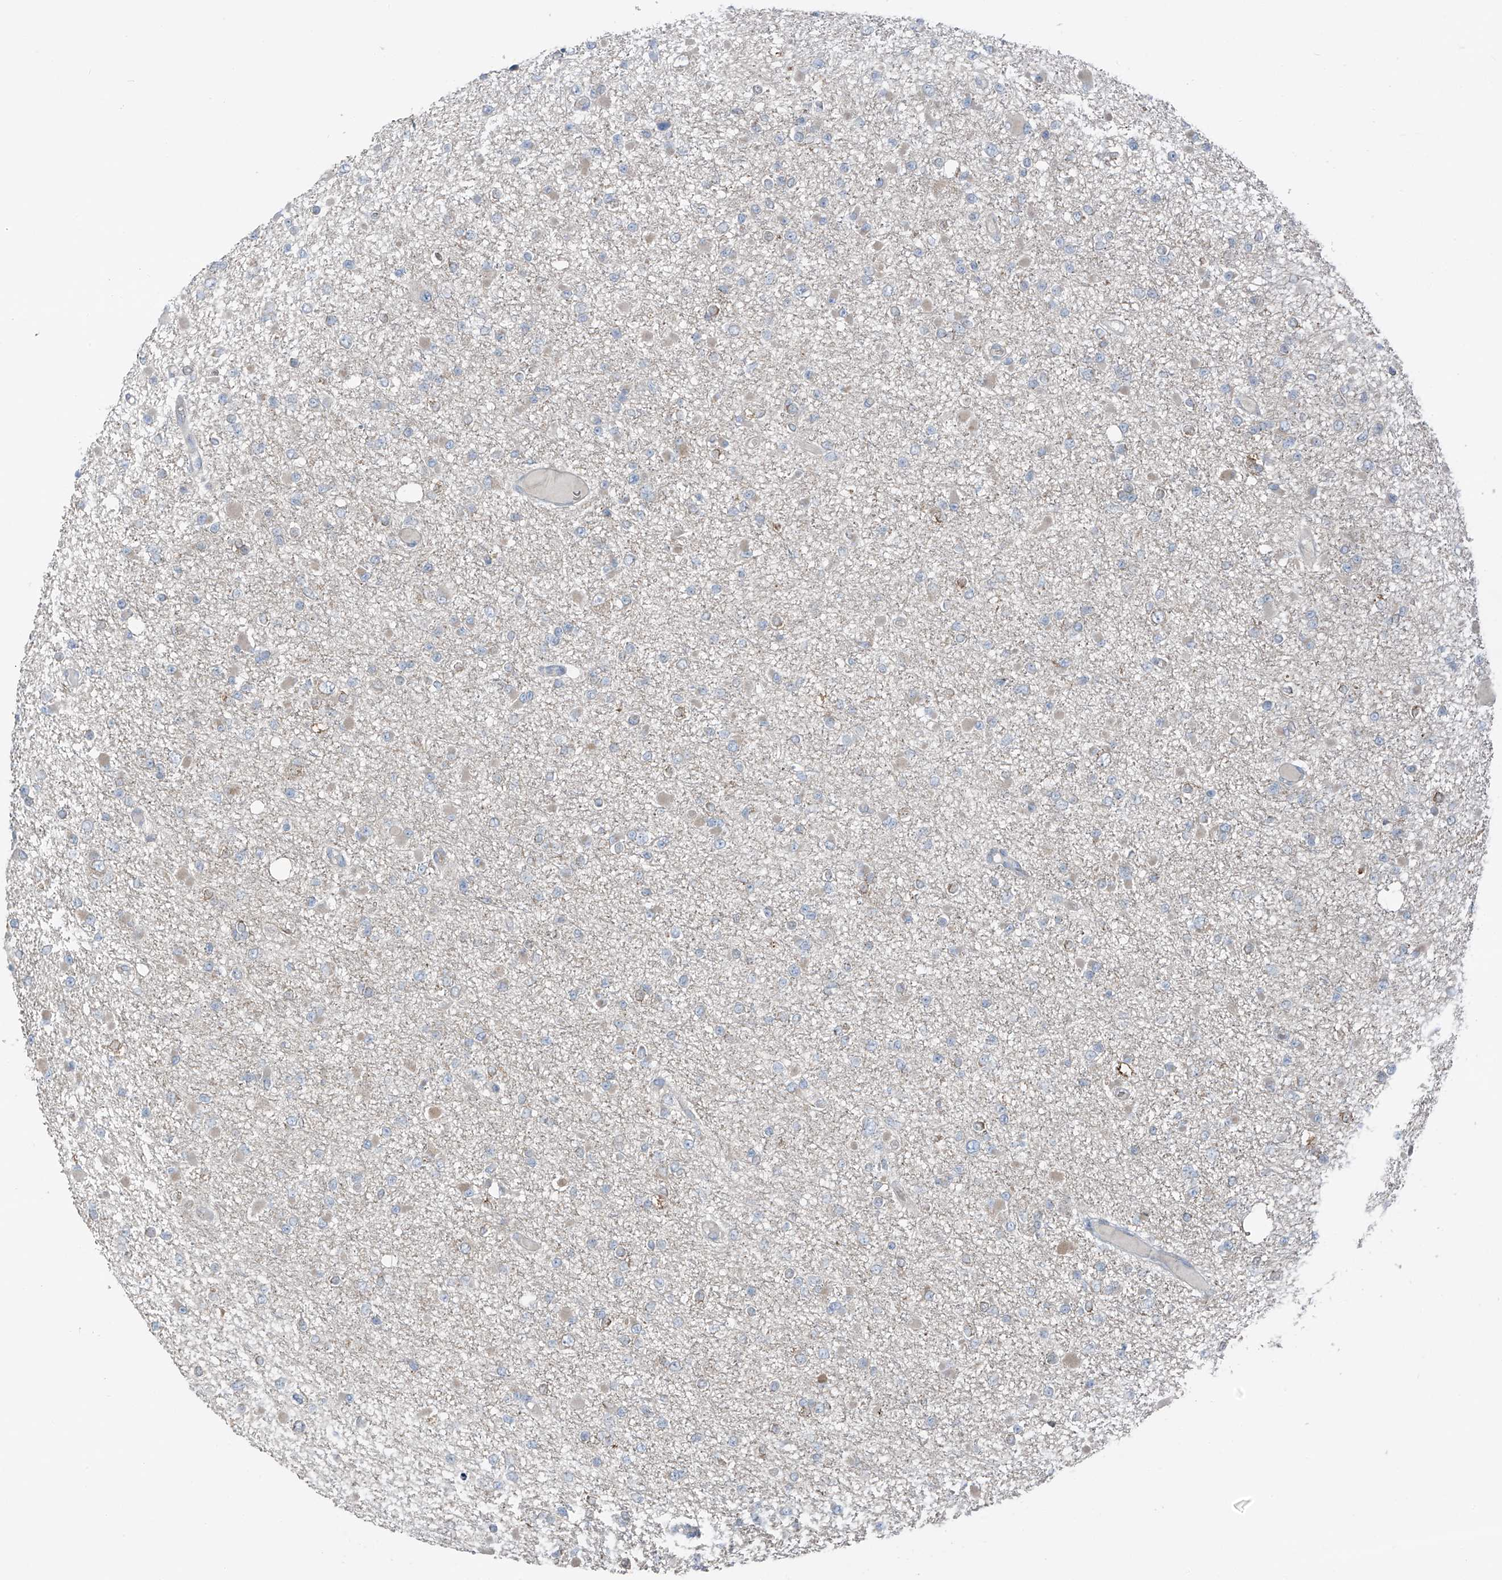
{"staining": {"intensity": "negative", "quantity": "none", "location": "none"}, "tissue": "glioma", "cell_type": "Tumor cells", "image_type": "cancer", "snomed": [{"axis": "morphology", "description": "Glioma, malignant, Low grade"}, {"axis": "topography", "description": "Brain"}], "caption": "Tumor cells show no significant expression in malignant glioma (low-grade).", "gene": "SLC12A6", "patient": {"sex": "female", "age": 22}}